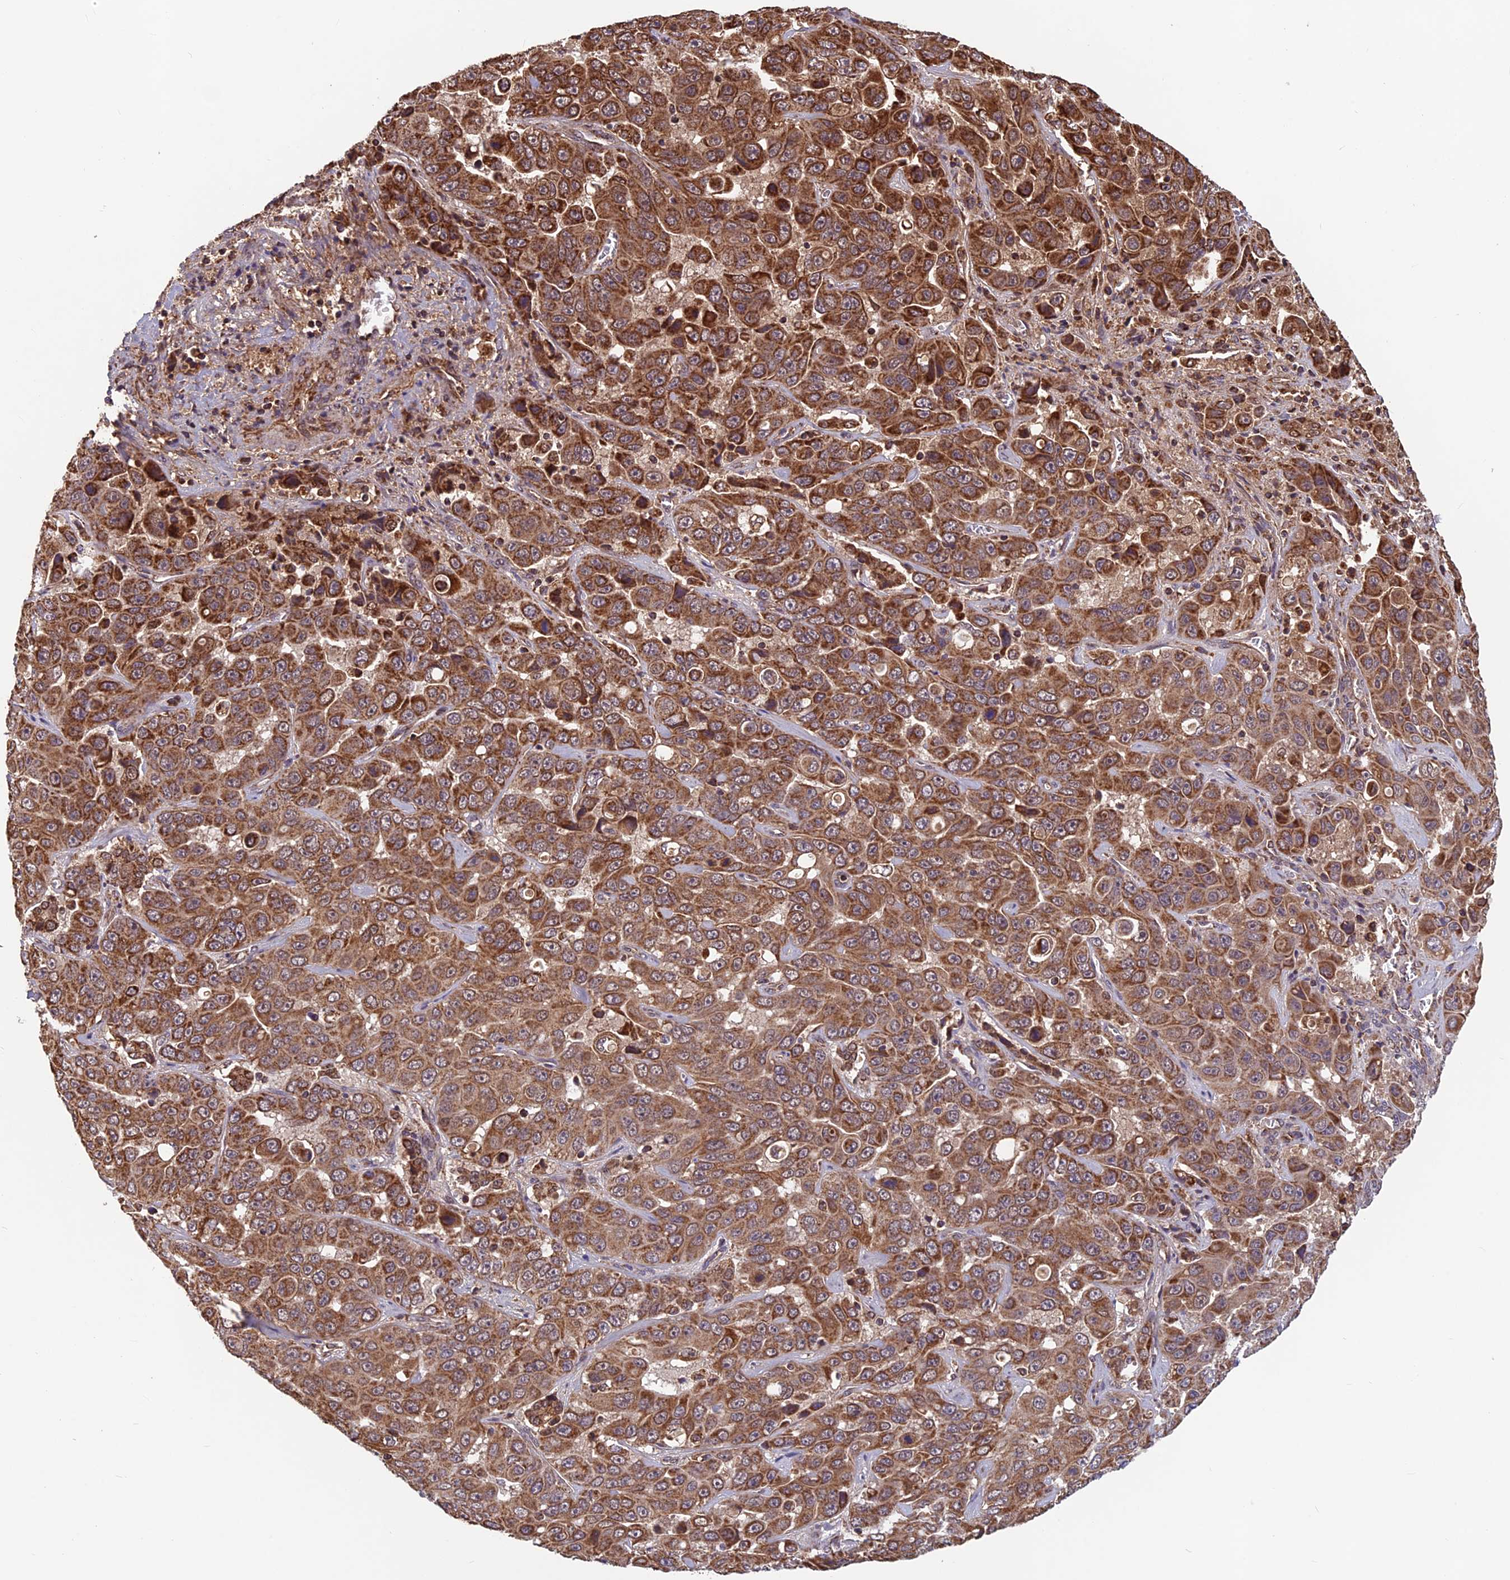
{"staining": {"intensity": "strong", "quantity": ">75%", "location": "cytoplasmic/membranous"}, "tissue": "liver cancer", "cell_type": "Tumor cells", "image_type": "cancer", "snomed": [{"axis": "morphology", "description": "Cholangiocarcinoma"}, {"axis": "topography", "description": "Liver"}], "caption": "A photomicrograph of liver cancer stained for a protein shows strong cytoplasmic/membranous brown staining in tumor cells.", "gene": "CCDC15", "patient": {"sex": "female", "age": 52}}